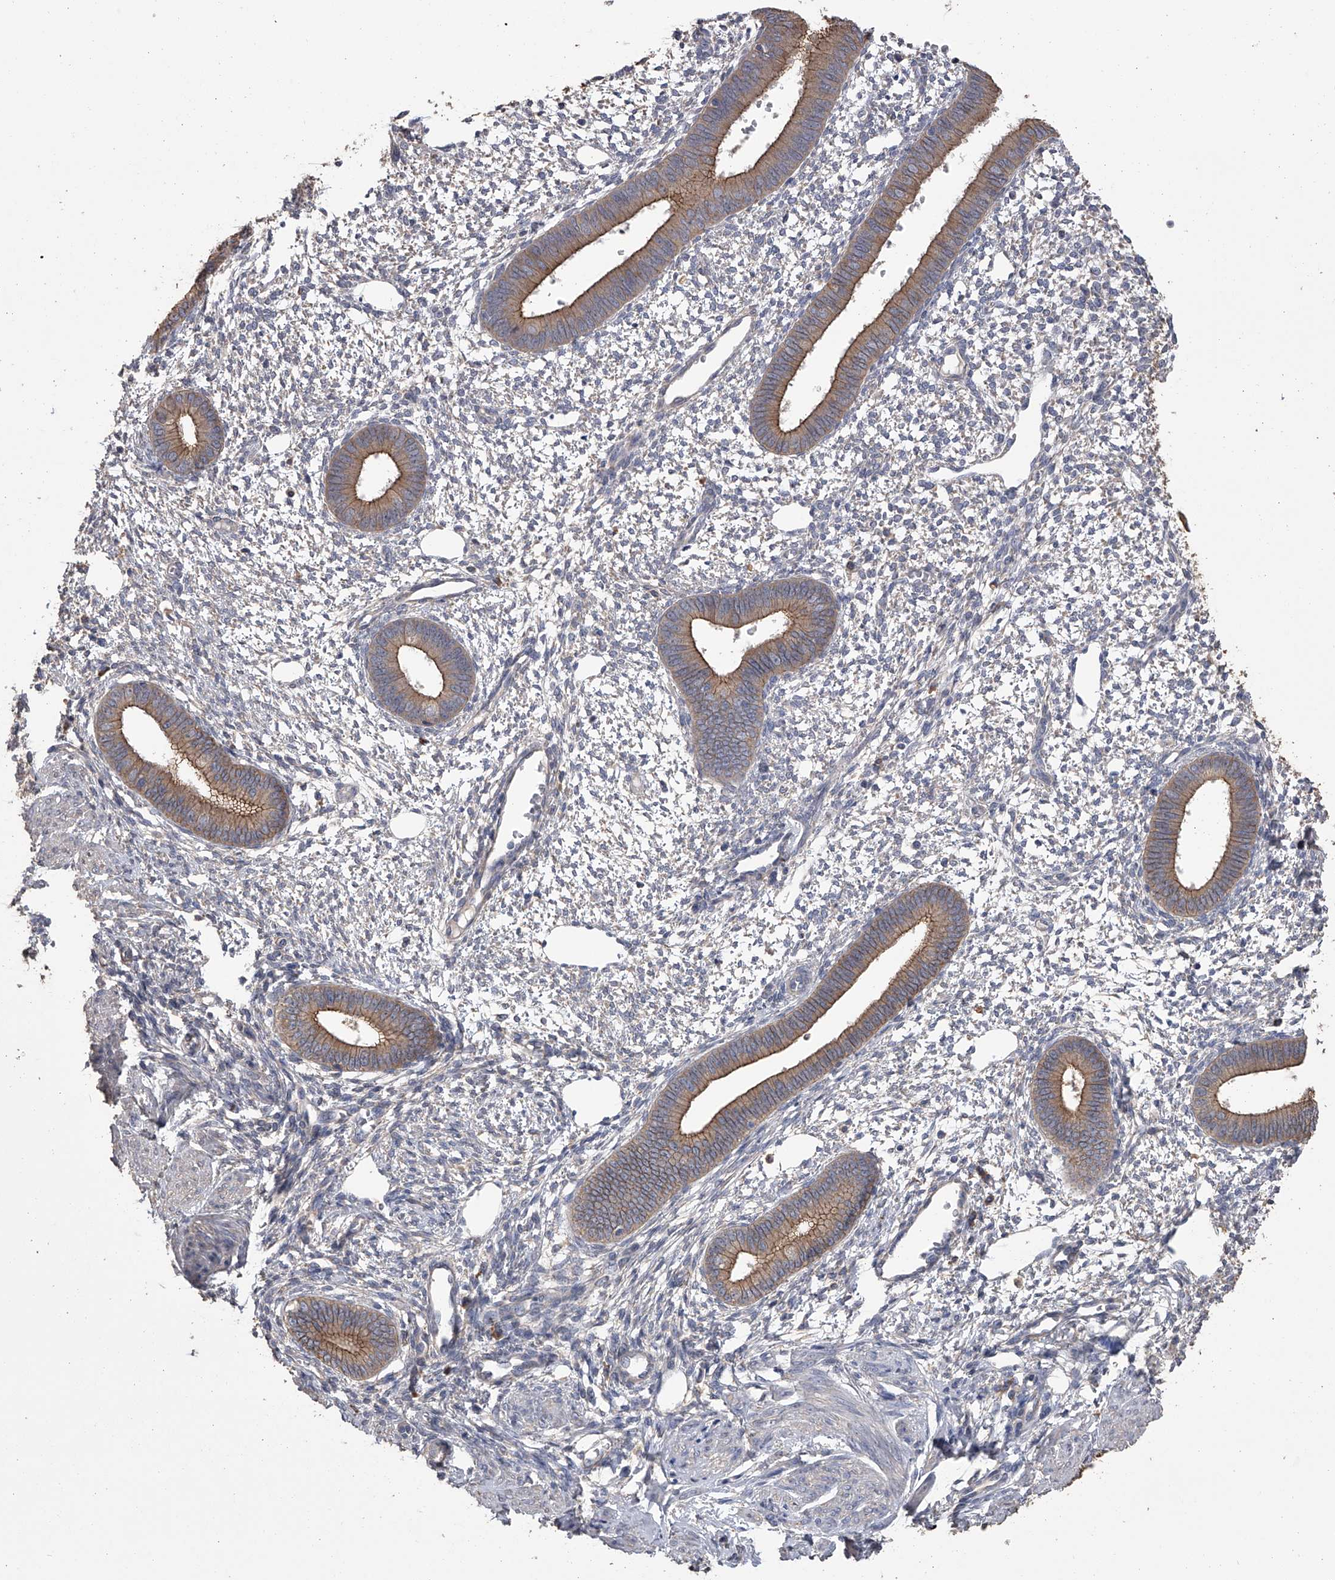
{"staining": {"intensity": "negative", "quantity": "none", "location": "none"}, "tissue": "endometrium", "cell_type": "Cells in endometrial stroma", "image_type": "normal", "snomed": [{"axis": "morphology", "description": "Normal tissue, NOS"}, {"axis": "topography", "description": "Endometrium"}], "caption": "Immunohistochemistry micrograph of unremarkable endometrium: endometrium stained with DAB (3,3'-diaminobenzidine) demonstrates no significant protein expression in cells in endometrial stroma. (DAB immunohistochemistry with hematoxylin counter stain).", "gene": "ZNF343", "patient": {"sex": "female", "age": 46}}